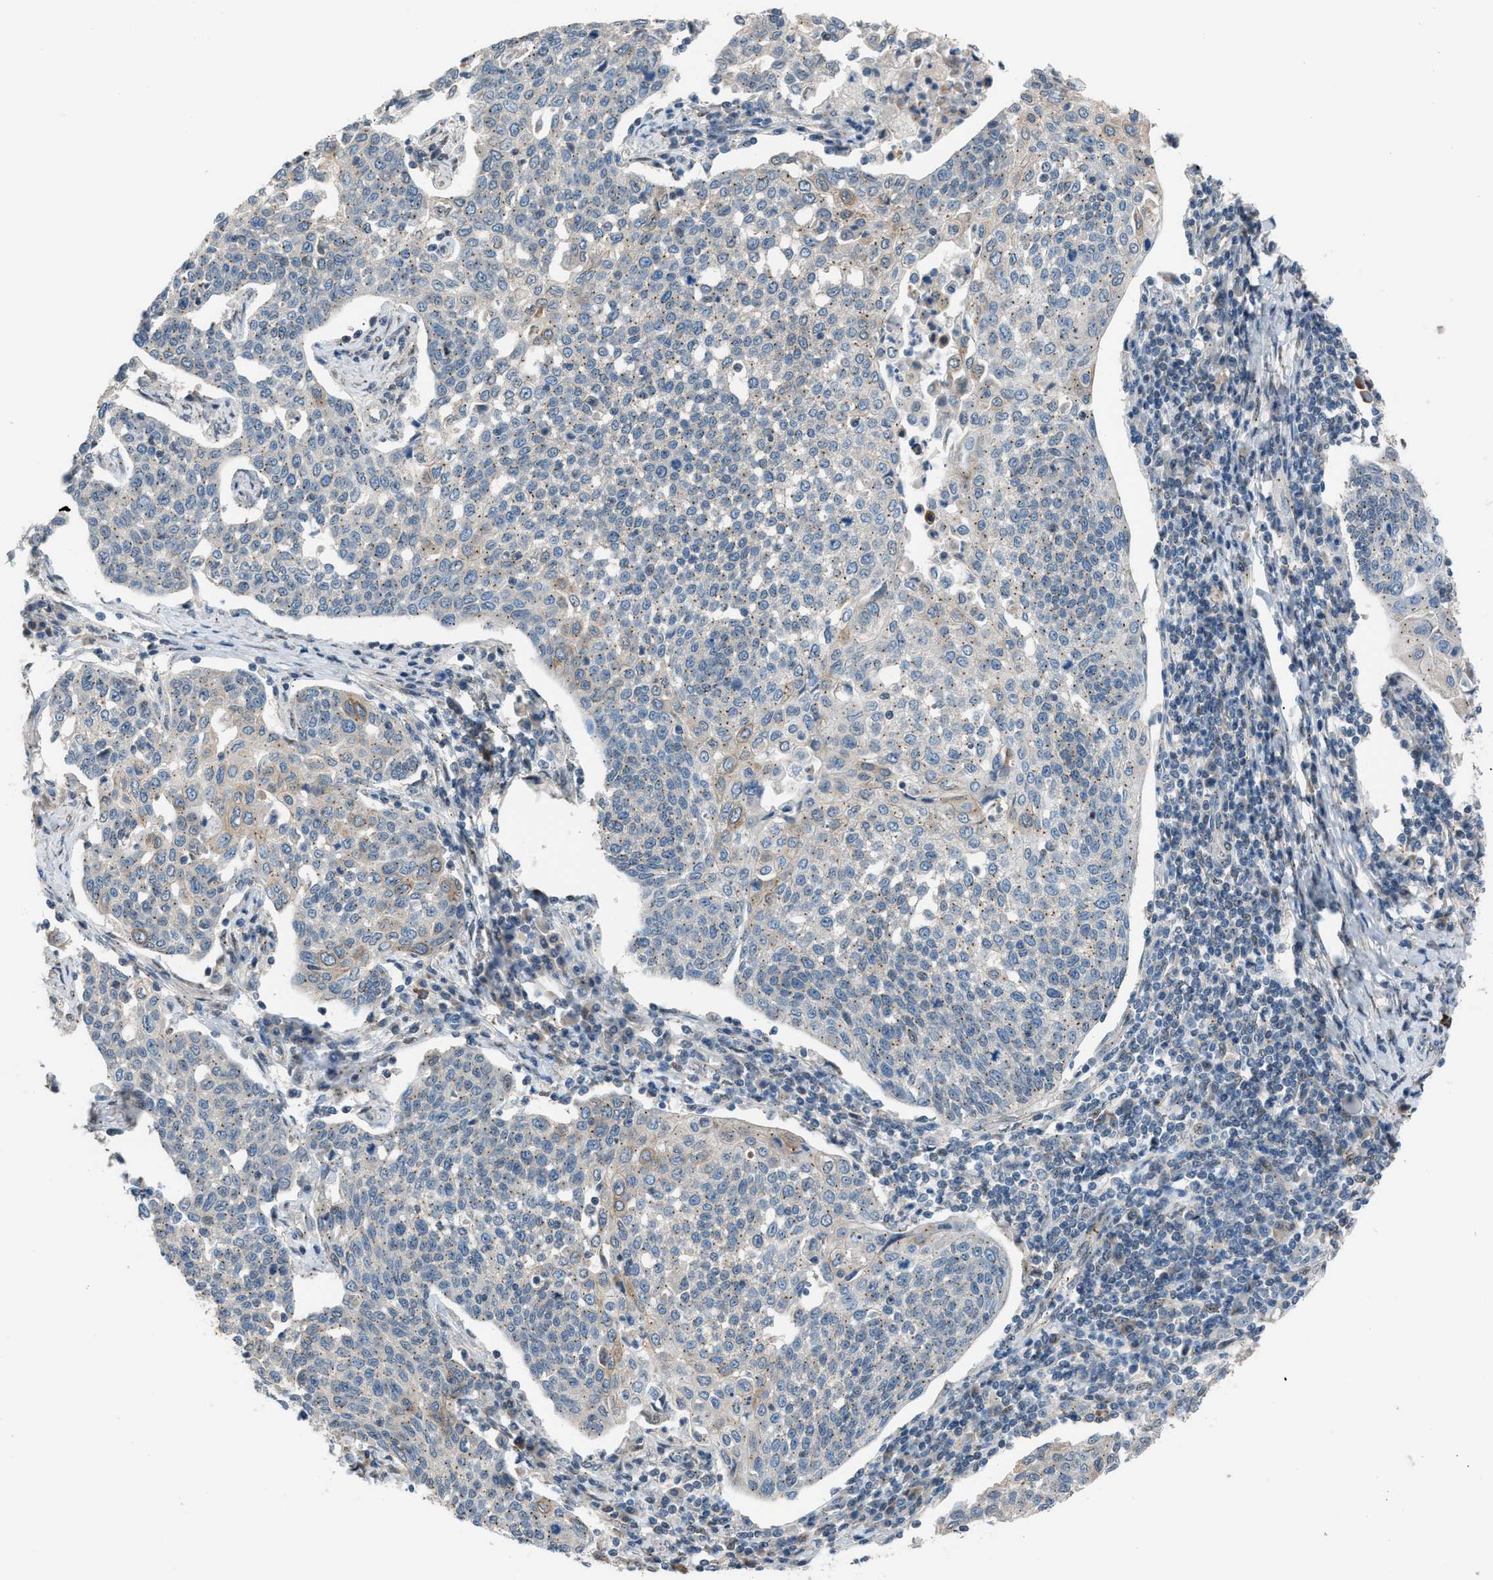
{"staining": {"intensity": "weak", "quantity": ">75%", "location": "cytoplasmic/membranous"}, "tissue": "cervical cancer", "cell_type": "Tumor cells", "image_type": "cancer", "snomed": [{"axis": "morphology", "description": "Squamous cell carcinoma, NOS"}, {"axis": "topography", "description": "Cervix"}], "caption": "Protein staining exhibits weak cytoplasmic/membranous expression in approximately >75% of tumor cells in cervical squamous cell carcinoma. The protein of interest is shown in brown color, while the nuclei are stained blue.", "gene": "CRTC1", "patient": {"sex": "female", "age": 34}}